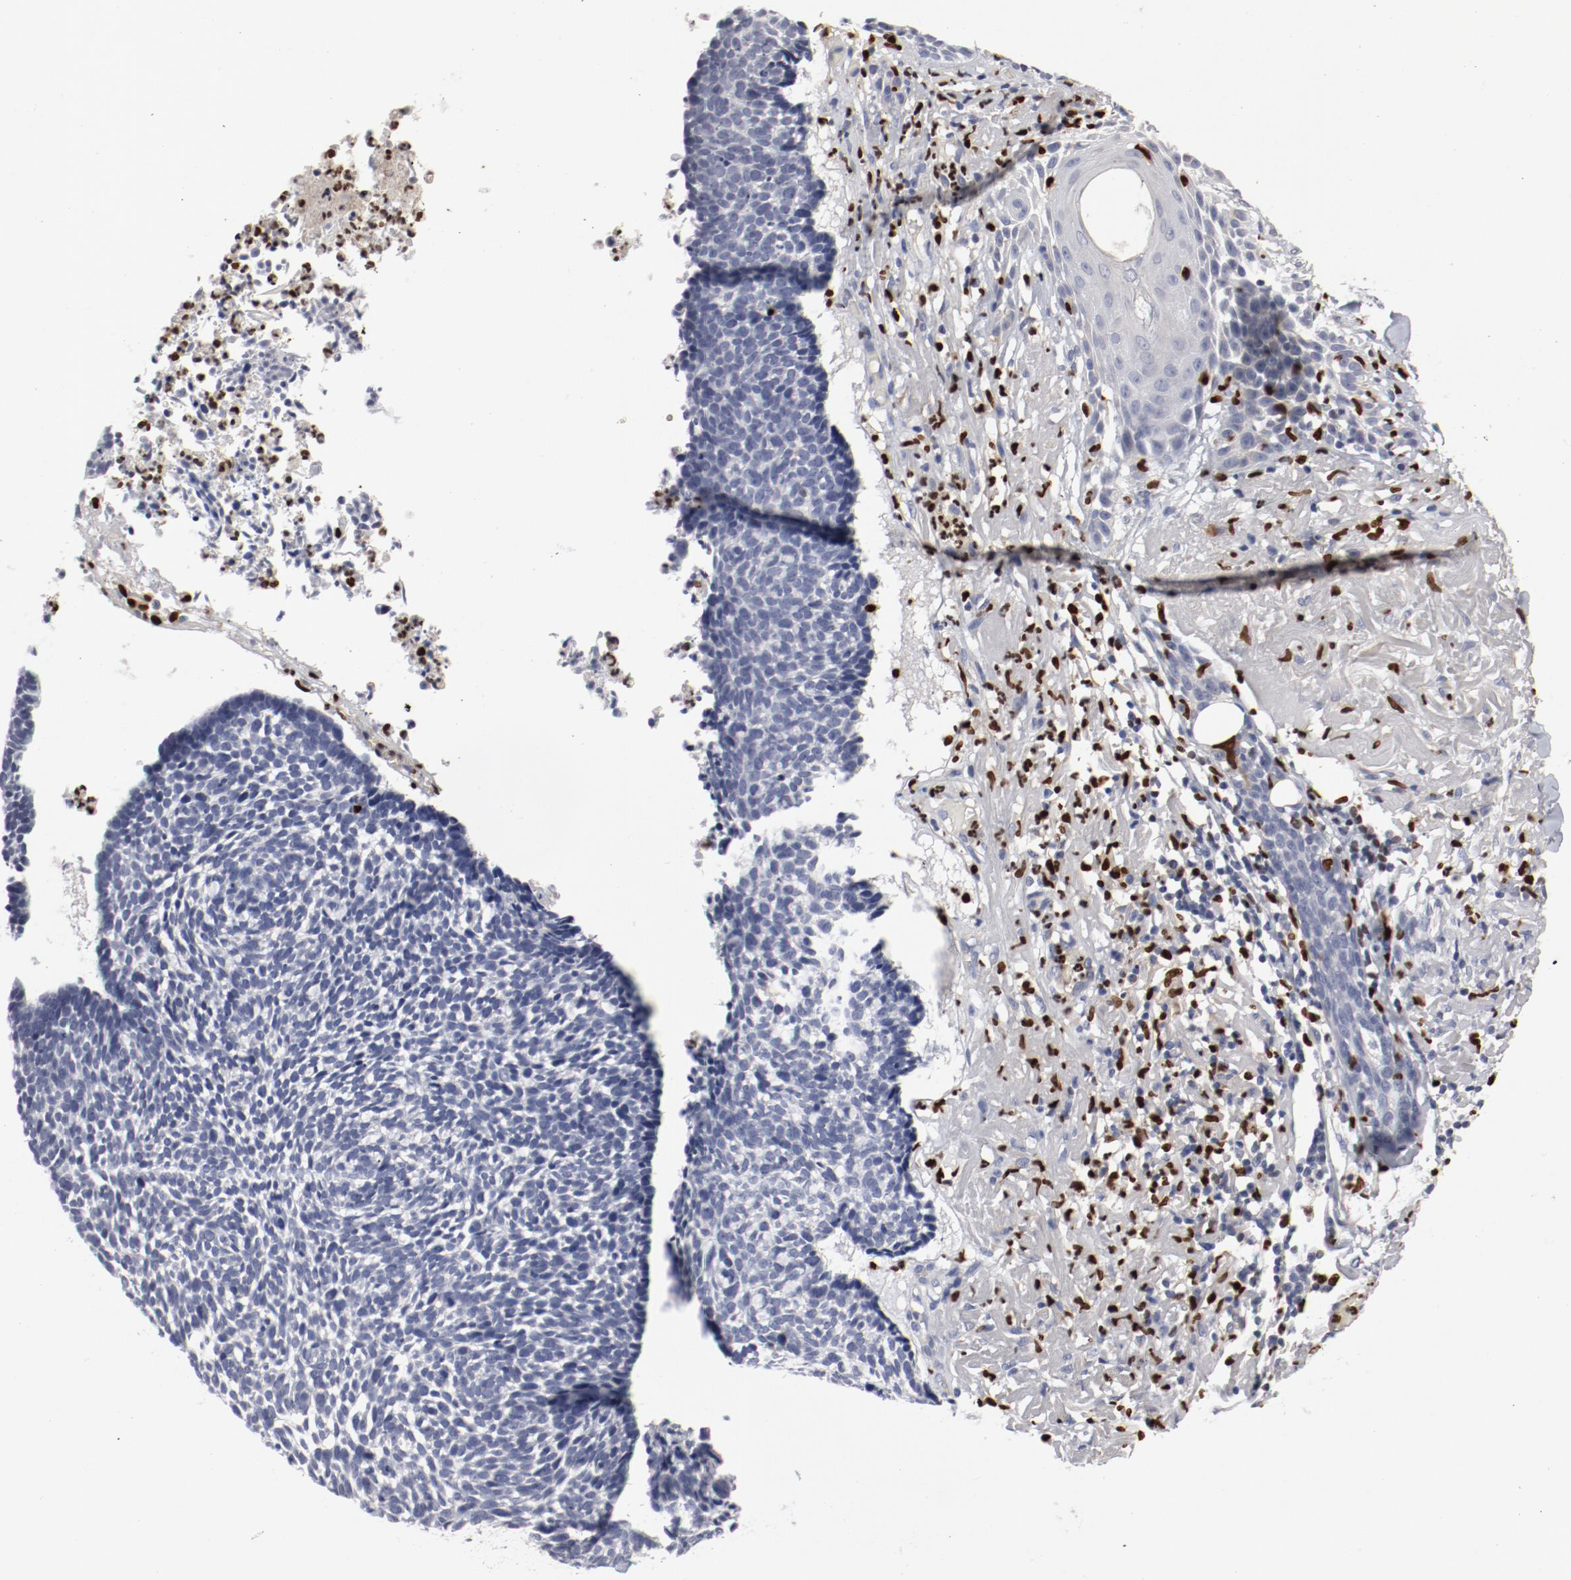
{"staining": {"intensity": "negative", "quantity": "none", "location": "none"}, "tissue": "skin cancer", "cell_type": "Tumor cells", "image_type": "cancer", "snomed": [{"axis": "morphology", "description": "Basal cell carcinoma"}, {"axis": "topography", "description": "Skin"}], "caption": "Tumor cells show no significant expression in skin basal cell carcinoma. (Brightfield microscopy of DAB immunohistochemistry (IHC) at high magnification).", "gene": "SPI1", "patient": {"sex": "female", "age": 87}}